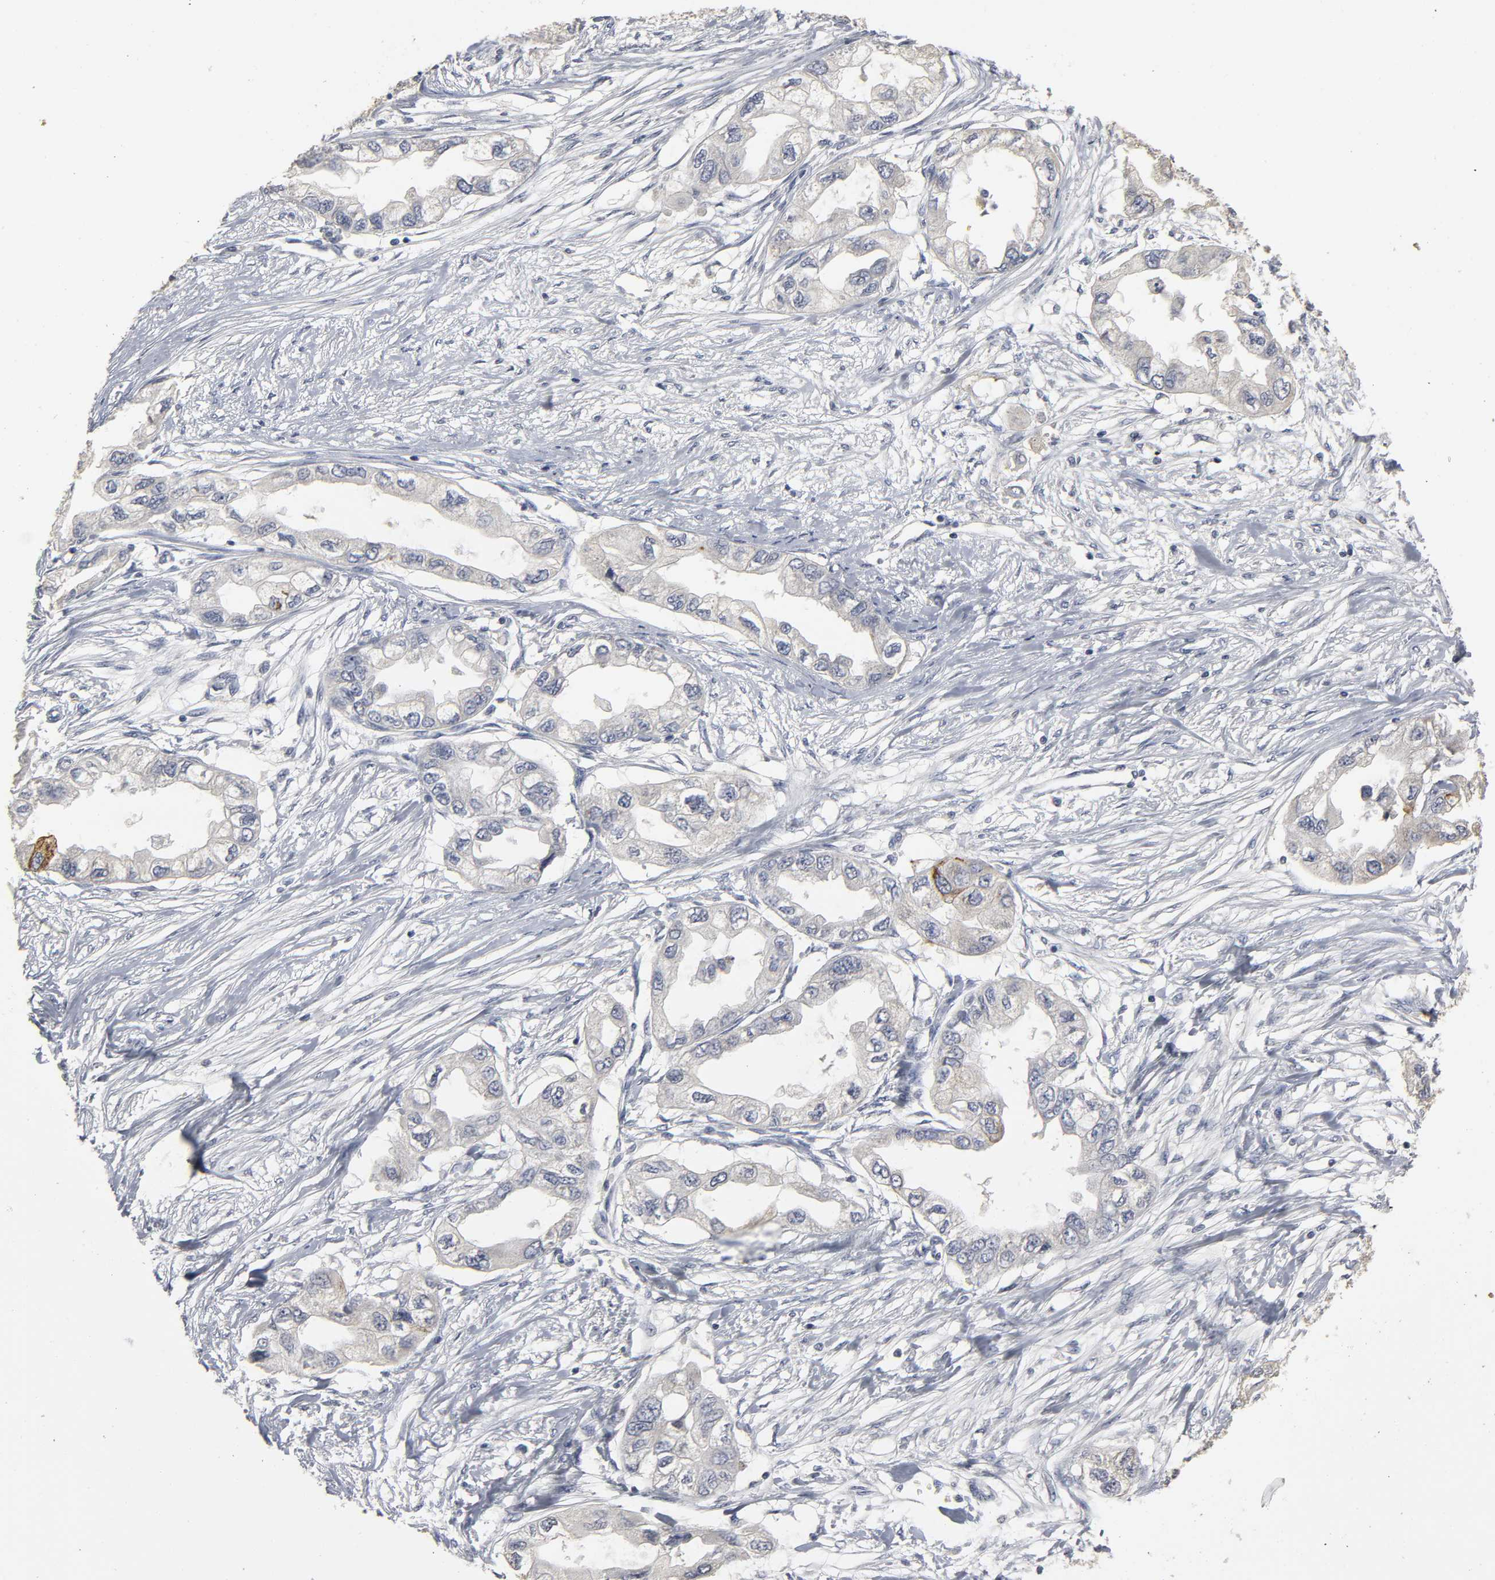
{"staining": {"intensity": "moderate", "quantity": "<25%", "location": "cytoplasmic/membranous"}, "tissue": "endometrial cancer", "cell_type": "Tumor cells", "image_type": "cancer", "snomed": [{"axis": "morphology", "description": "Adenocarcinoma, NOS"}, {"axis": "topography", "description": "Endometrium"}], "caption": "Protein staining by immunohistochemistry (IHC) reveals moderate cytoplasmic/membranous positivity in approximately <25% of tumor cells in endometrial cancer.", "gene": "TCAP", "patient": {"sex": "female", "age": 67}}